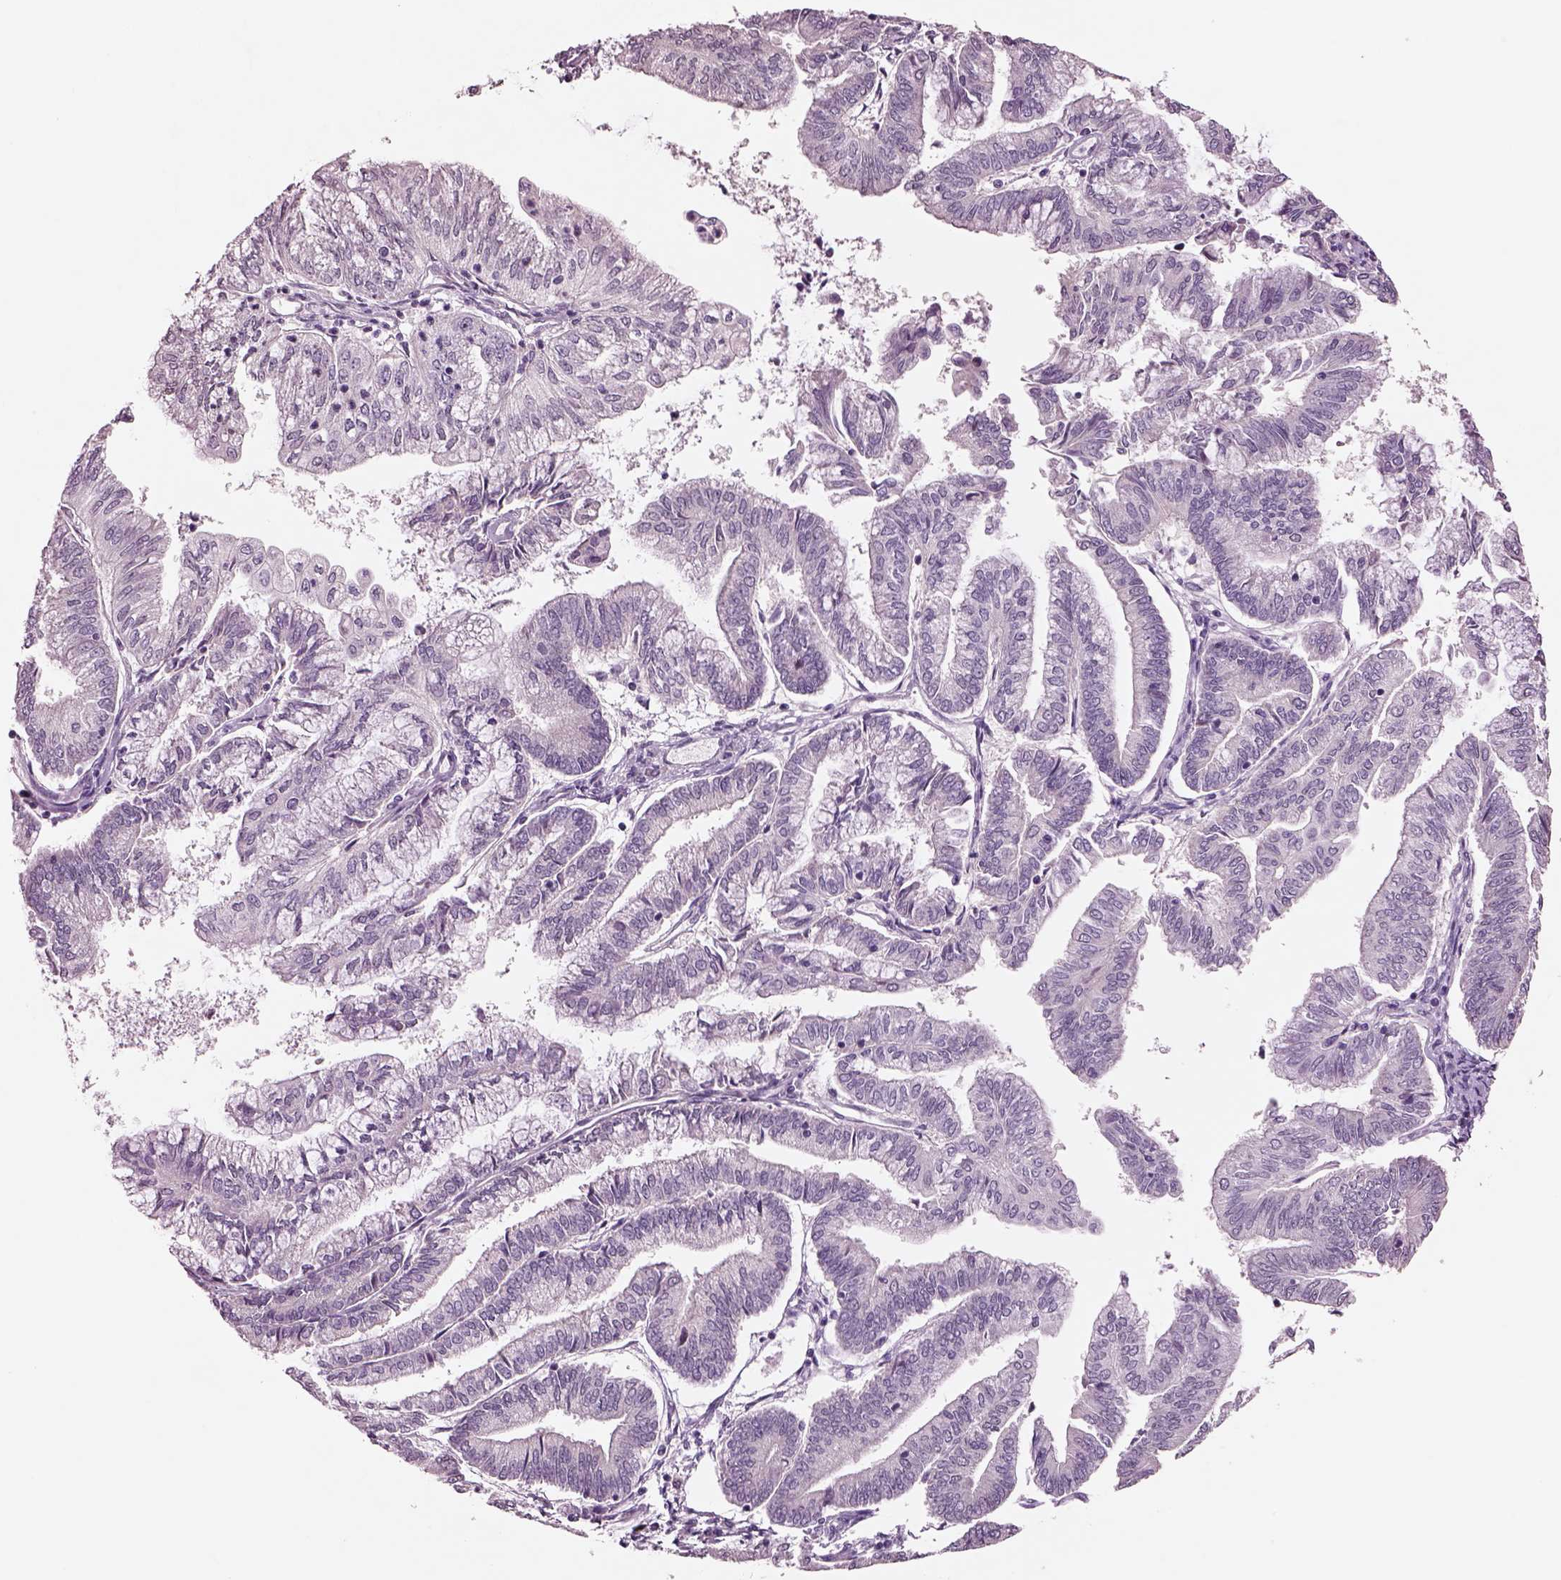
{"staining": {"intensity": "negative", "quantity": "none", "location": "none"}, "tissue": "endometrial cancer", "cell_type": "Tumor cells", "image_type": "cancer", "snomed": [{"axis": "morphology", "description": "Adenocarcinoma, NOS"}, {"axis": "topography", "description": "Endometrium"}], "caption": "Immunohistochemistry (IHC) of human adenocarcinoma (endometrial) demonstrates no positivity in tumor cells.", "gene": "SEPHS1", "patient": {"sex": "female", "age": 55}}